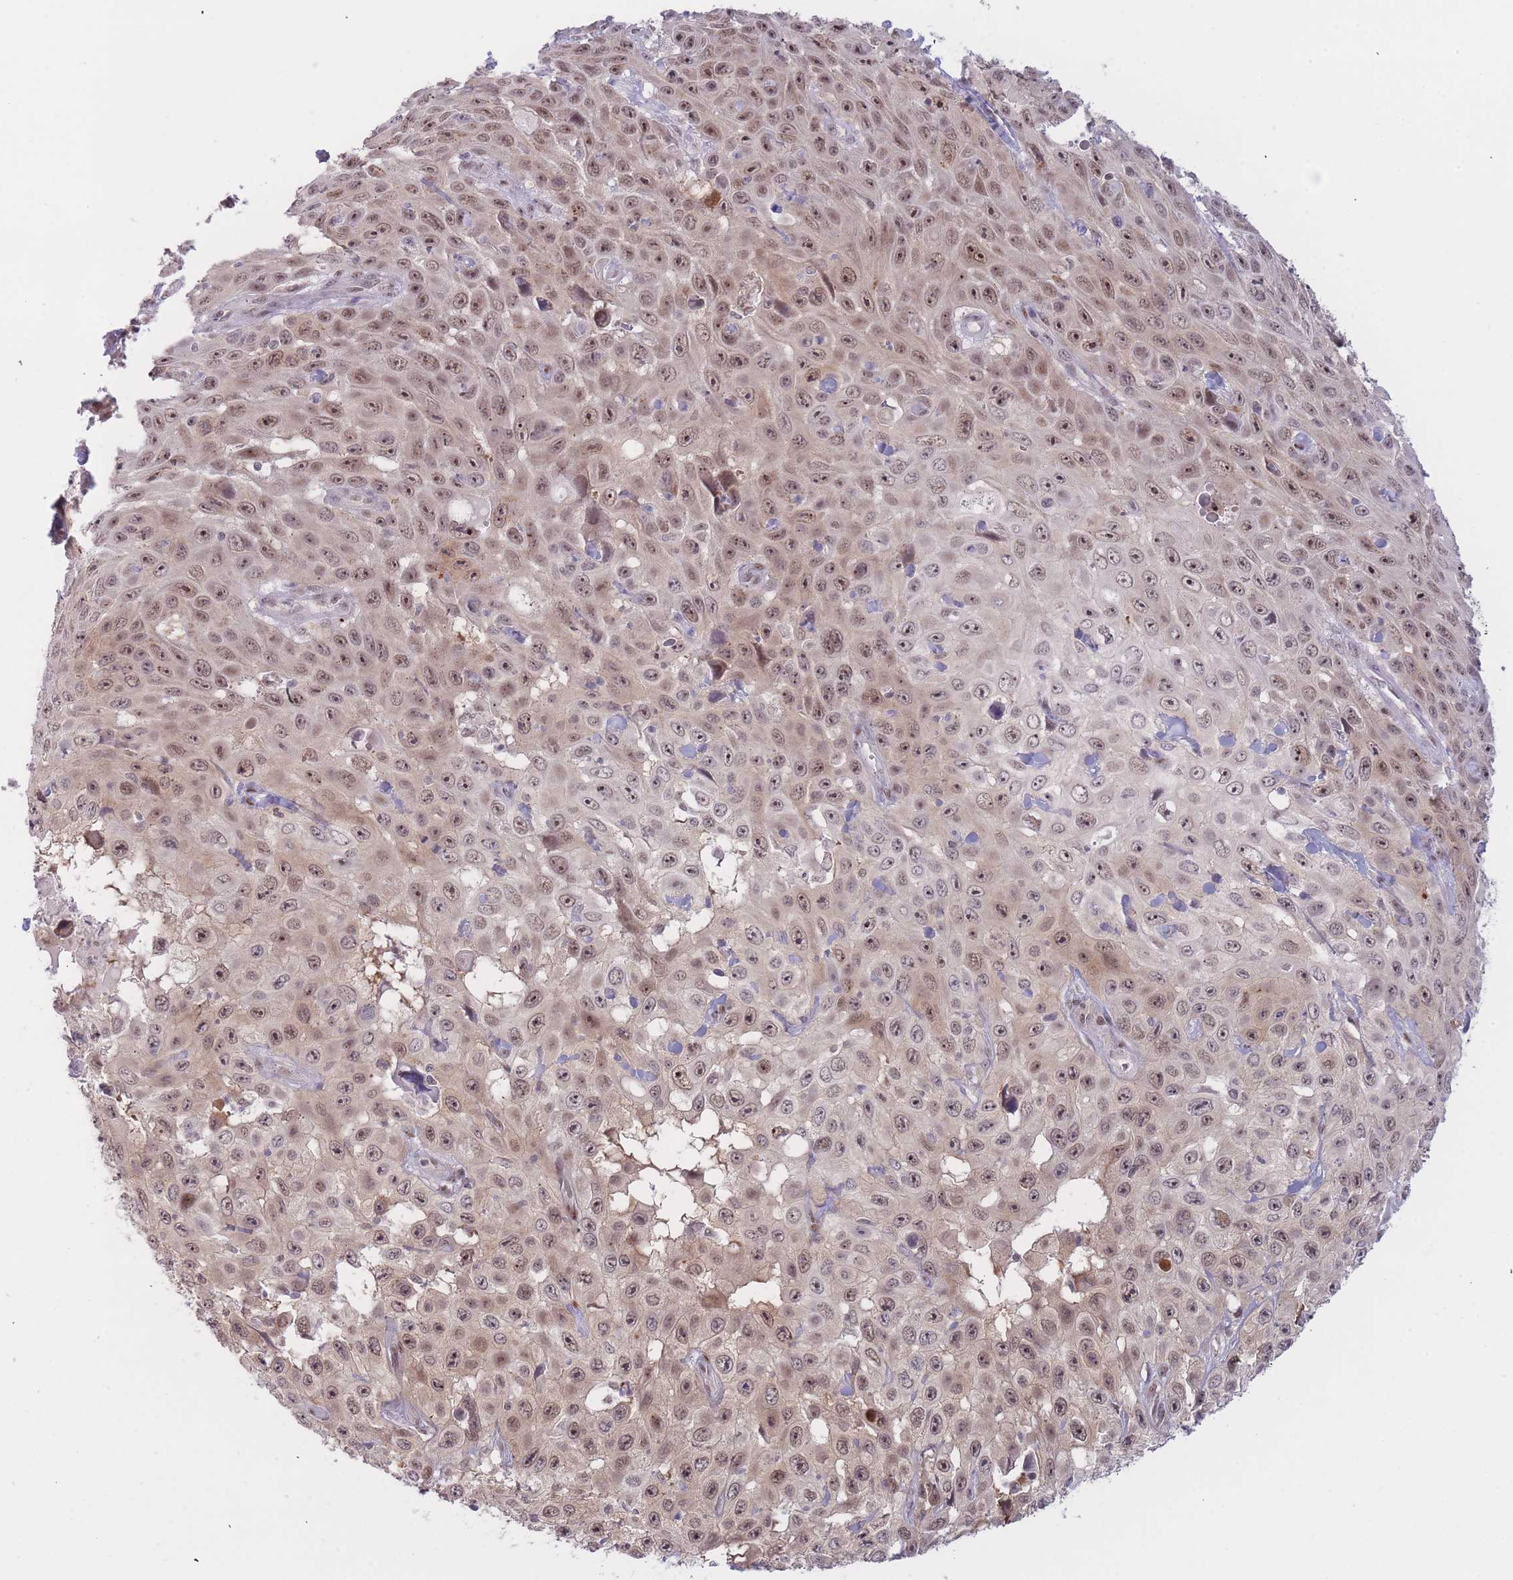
{"staining": {"intensity": "moderate", "quantity": ">75%", "location": "nuclear"}, "tissue": "skin cancer", "cell_type": "Tumor cells", "image_type": "cancer", "snomed": [{"axis": "morphology", "description": "Squamous cell carcinoma, NOS"}, {"axis": "topography", "description": "Skin"}], "caption": "The micrograph reveals immunohistochemical staining of squamous cell carcinoma (skin). There is moderate nuclear expression is identified in approximately >75% of tumor cells.", "gene": "DEAF1", "patient": {"sex": "male", "age": 82}}